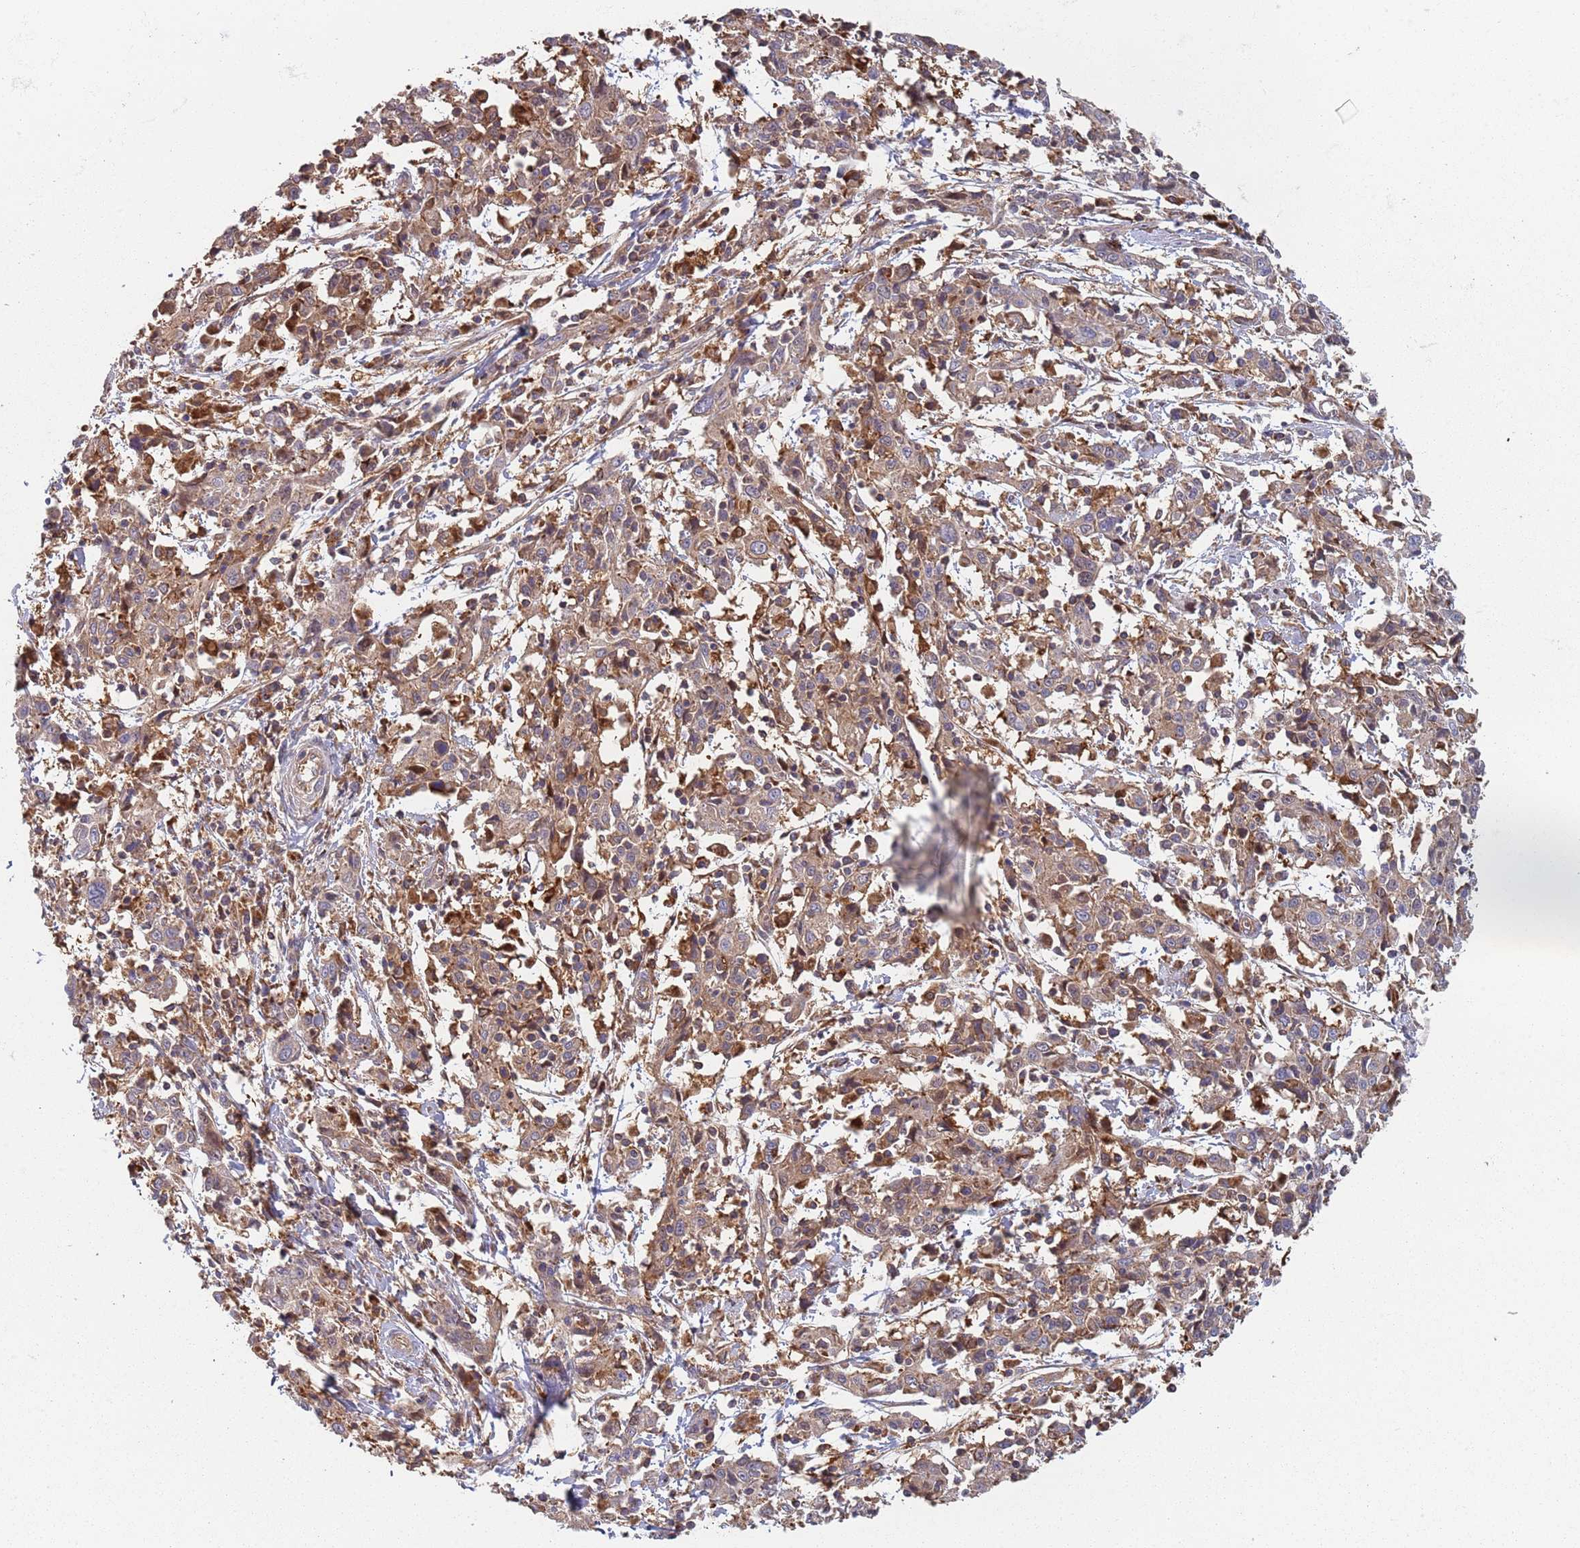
{"staining": {"intensity": "weak", "quantity": ">75%", "location": "cytoplasmic/membranous"}, "tissue": "cervical cancer", "cell_type": "Tumor cells", "image_type": "cancer", "snomed": [{"axis": "morphology", "description": "Squamous cell carcinoma, NOS"}, {"axis": "topography", "description": "Cervix"}], "caption": "Cervical cancer (squamous cell carcinoma) stained for a protein (brown) exhibits weak cytoplasmic/membranous positive positivity in about >75% of tumor cells.", "gene": "GDI2", "patient": {"sex": "female", "age": 46}}